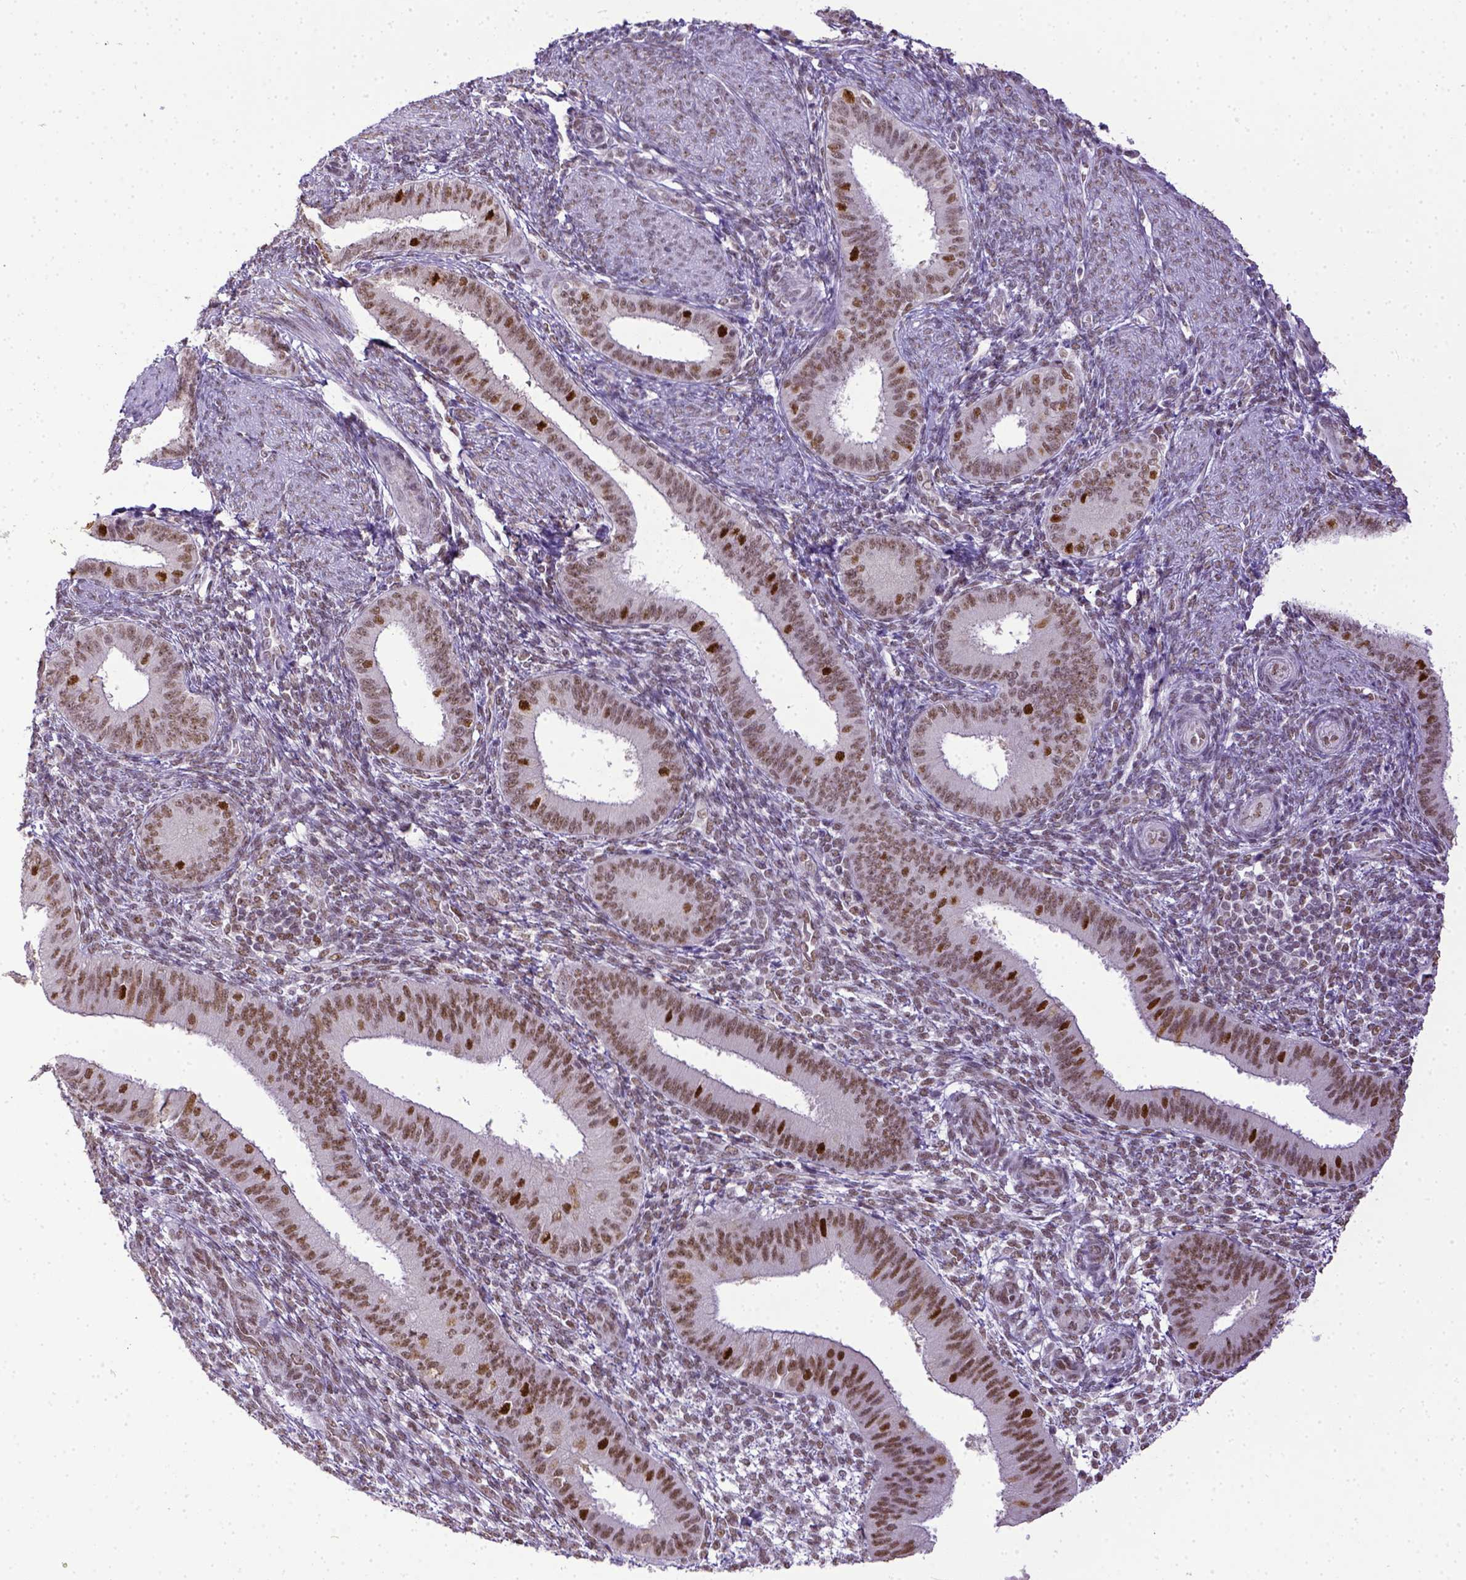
{"staining": {"intensity": "moderate", "quantity": "25%-75%", "location": "nuclear"}, "tissue": "endometrium", "cell_type": "Cells in endometrial stroma", "image_type": "normal", "snomed": [{"axis": "morphology", "description": "Normal tissue, NOS"}, {"axis": "topography", "description": "Endometrium"}], "caption": "A high-resolution histopathology image shows immunohistochemistry (IHC) staining of normal endometrium, which demonstrates moderate nuclear staining in approximately 25%-75% of cells in endometrial stroma. Nuclei are stained in blue.", "gene": "ERCC1", "patient": {"sex": "female", "age": 39}}